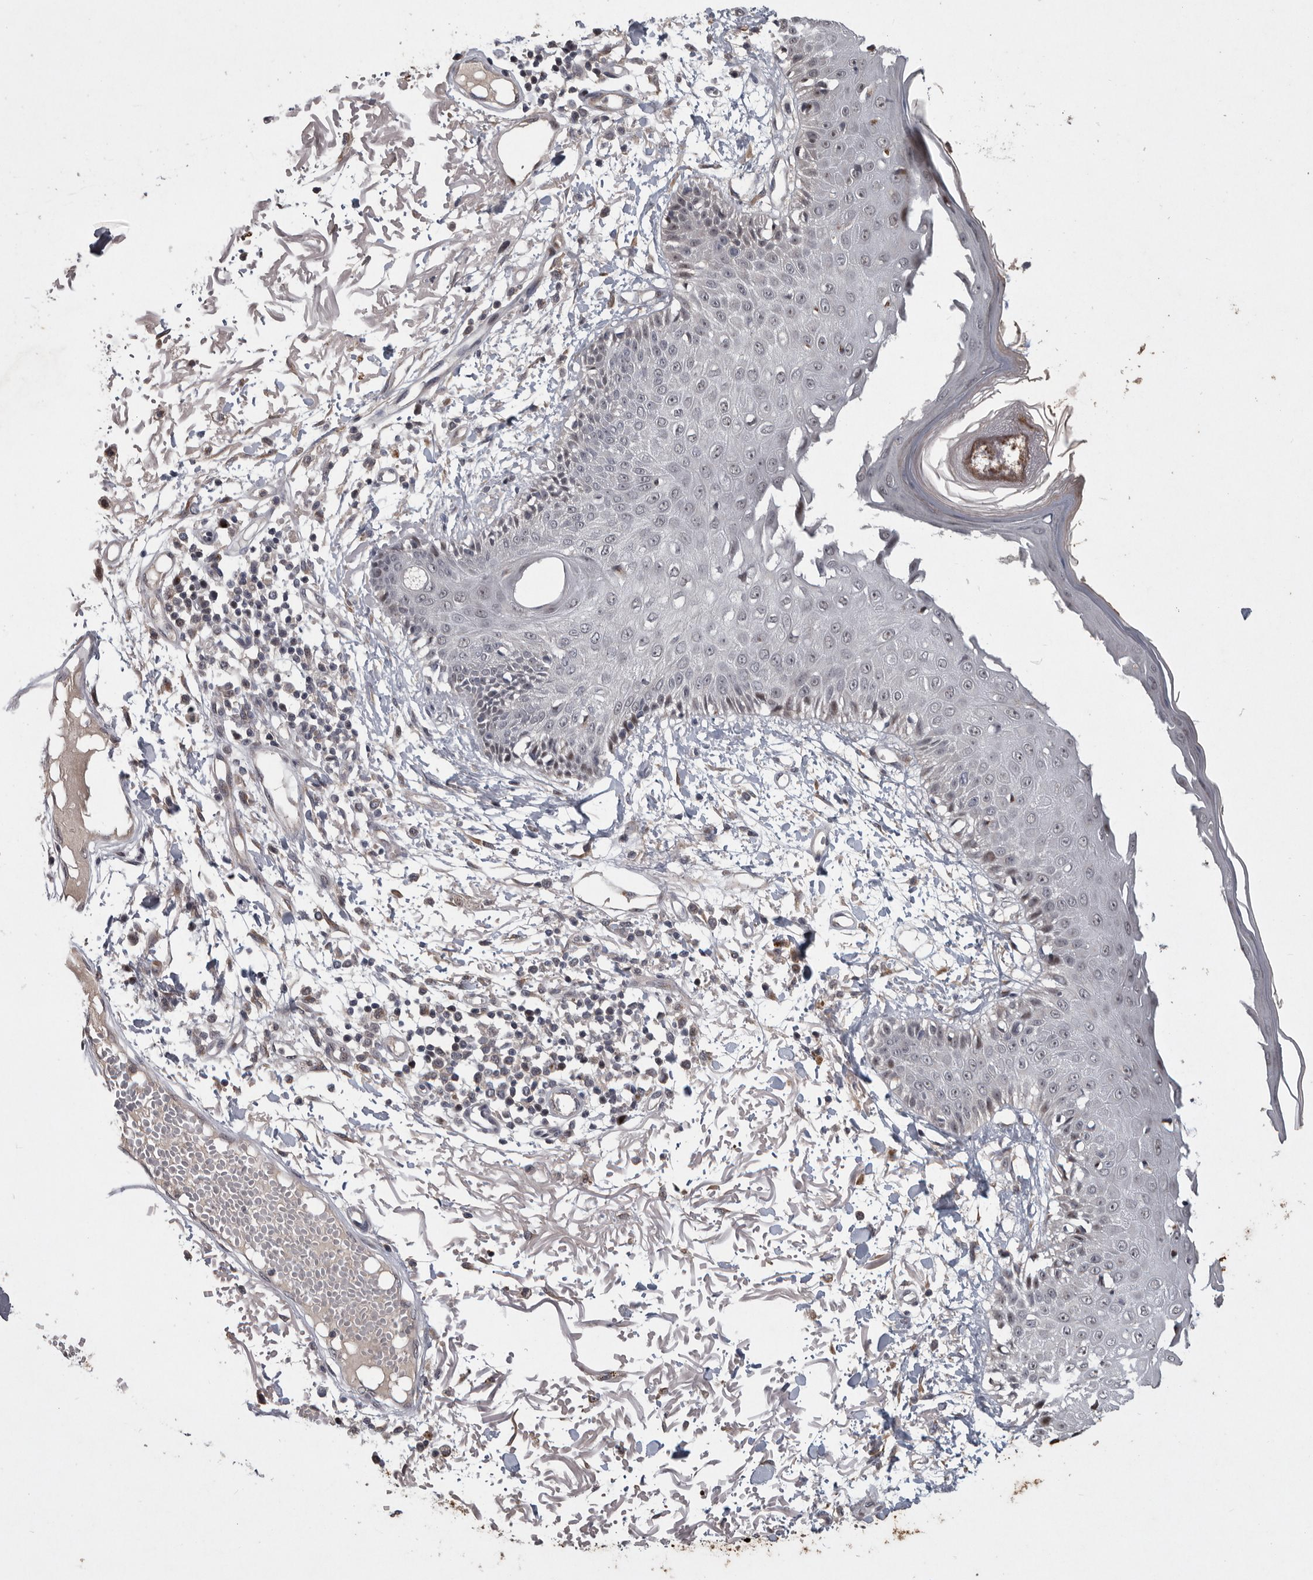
{"staining": {"intensity": "weak", "quantity": "<25%", "location": "nuclear"}, "tissue": "skin", "cell_type": "Keratinocytes", "image_type": "normal", "snomed": [{"axis": "morphology", "description": "Normal tissue, NOS"}, {"axis": "morphology", "description": "Squamous cell carcinoma, NOS"}, {"axis": "topography", "description": "Skin"}, {"axis": "topography", "description": "Peripheral nerve tissue"}], "caption": "Keratinocytes show no significant positivity in benign skin.", "gene": "MAN2A1", "patient": {"sex": "male", "age": 83}}